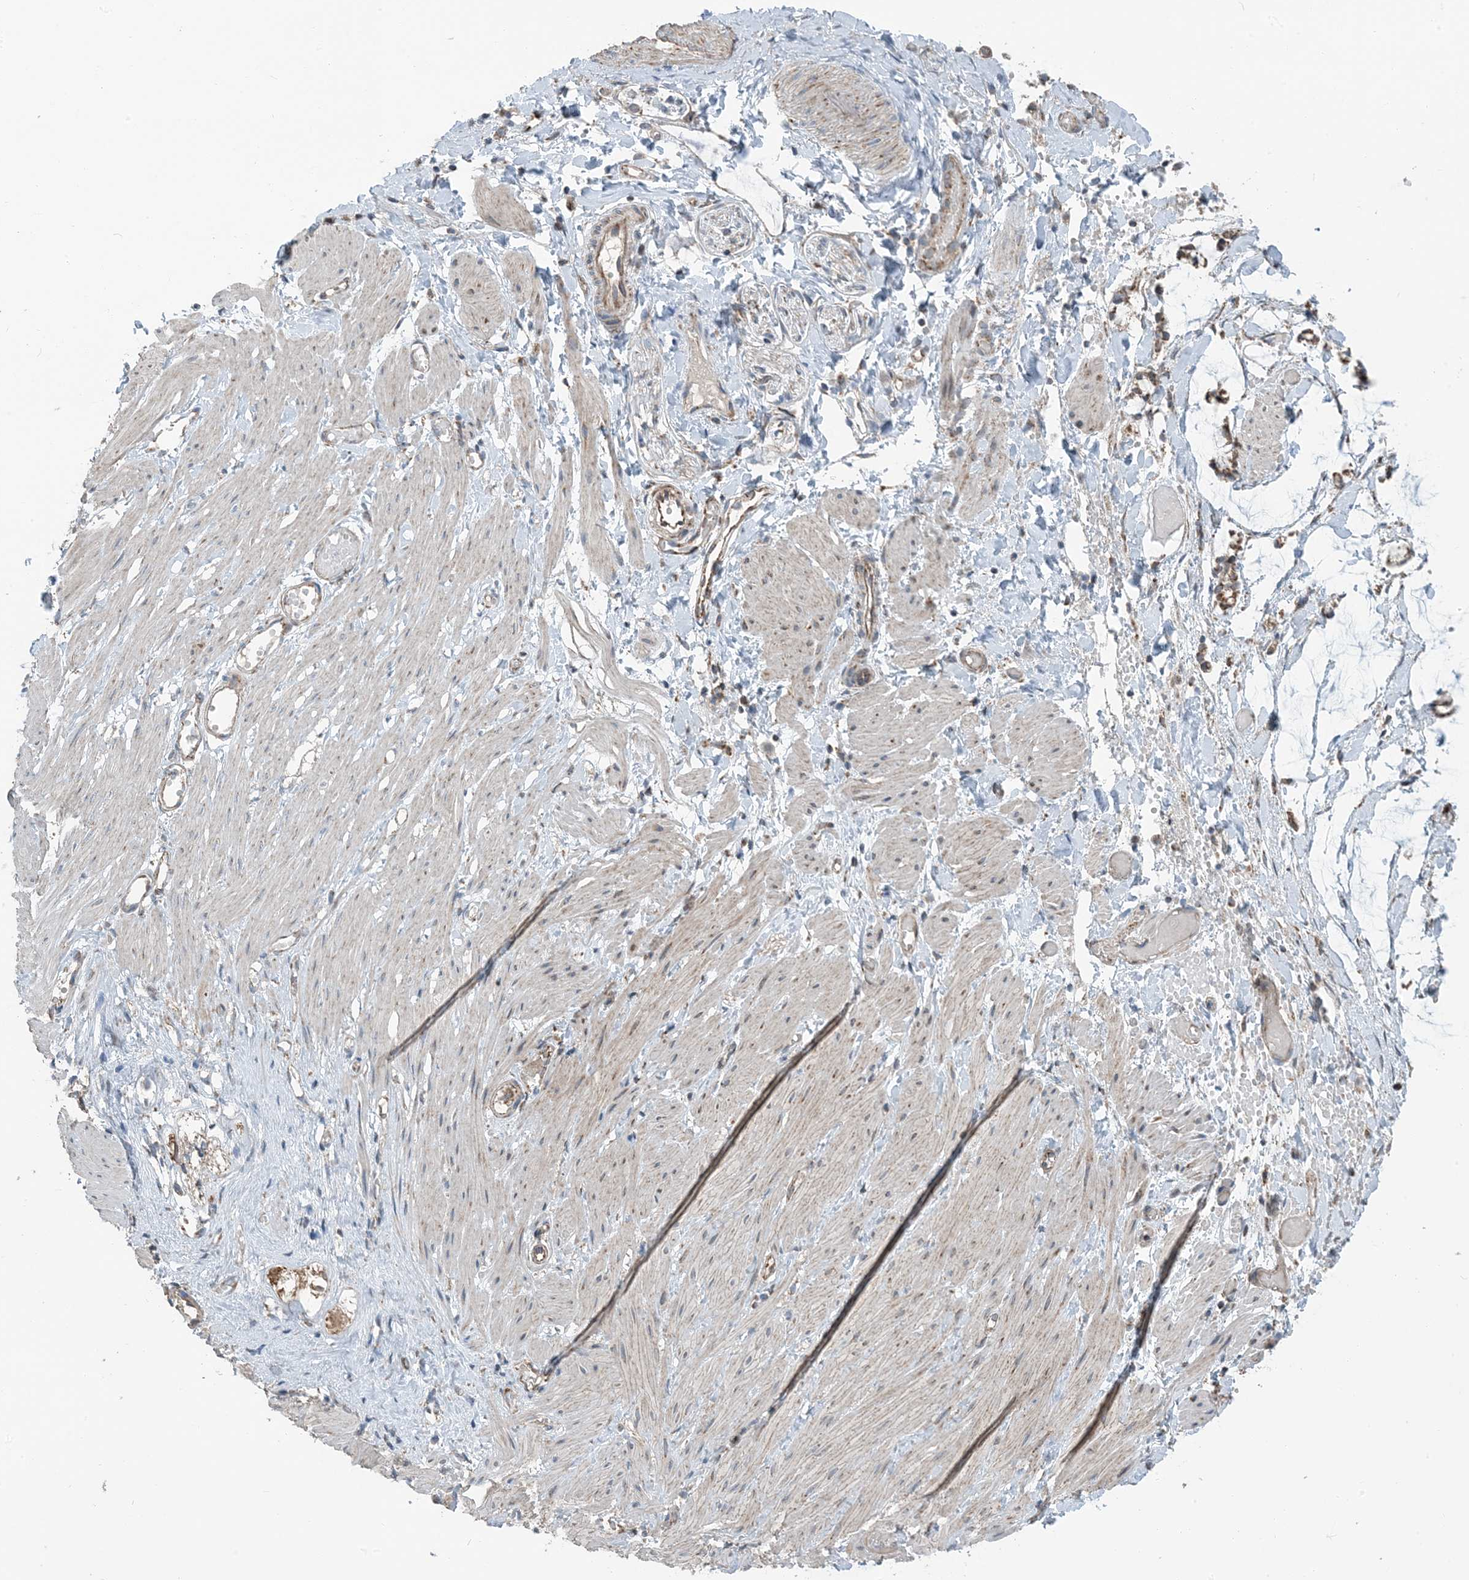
{"staining": {"intensity": "weak", "quantity": ">75%", "location": "cytoplasmic/membranous"}, "tissue": "adipose tissue", "cell_type": "Adipocytes", "image_type": "normal", "snomed": [{"axis": "morphology", "description": "Normal tissue, NOS"}, {"axis": "morphology", "description": "Adenocarcinoma, NOS"}, {"axis": "topography", "description": "Colon"}, {"axis": "topography", "description": "Peripheral nerve tissue"}], "caption": "Human adipose tissue stained with a brown dye exhibits weak cytoplasmic/membranous positive expression in approximately >75% of adipocytes.", "gene": "PILRB", "patient": {"sex": "male", "age": 14}}